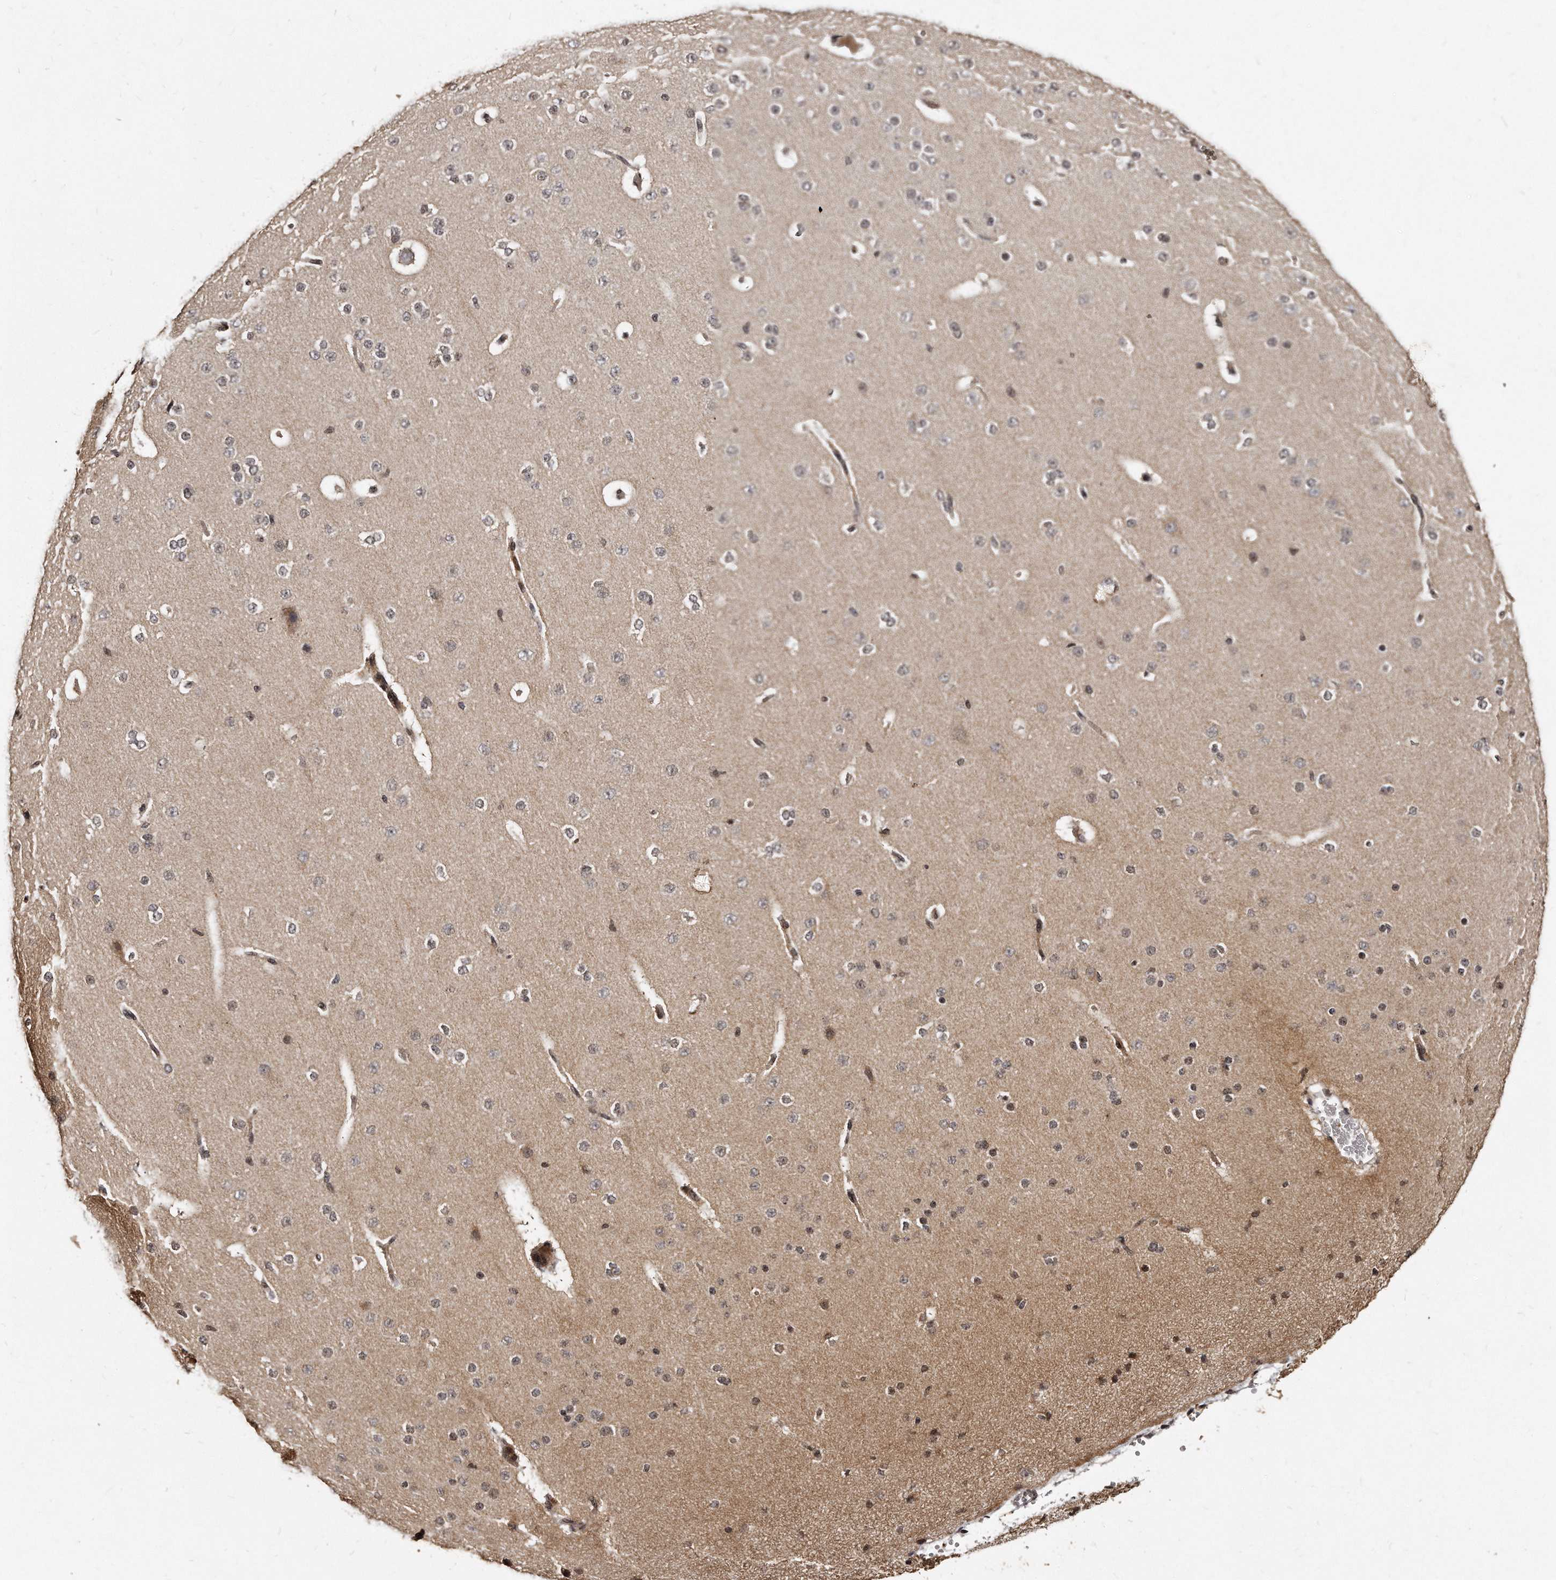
{"staining": {"intensity": "negative", "quantity": "none", "location": "none"}, "tissue": "cerebral cortex", "cell_type": "Endothelial cells", "image_type": "normal", "snomed": [{"axis": "morphology", "description": "Normal tissue, NOS"}, {"axis": "morphology", "description": "Developmental malformation"}, {"axis": "topography", "description": "Cerebral cortex"}], "caption": "DAB immunohistochemical staining of normal human cerebral cortex exhibits no significant expression in endothelial cells.", "gene": "TSHR", "patient": {"sex": "female", "age": 30}}